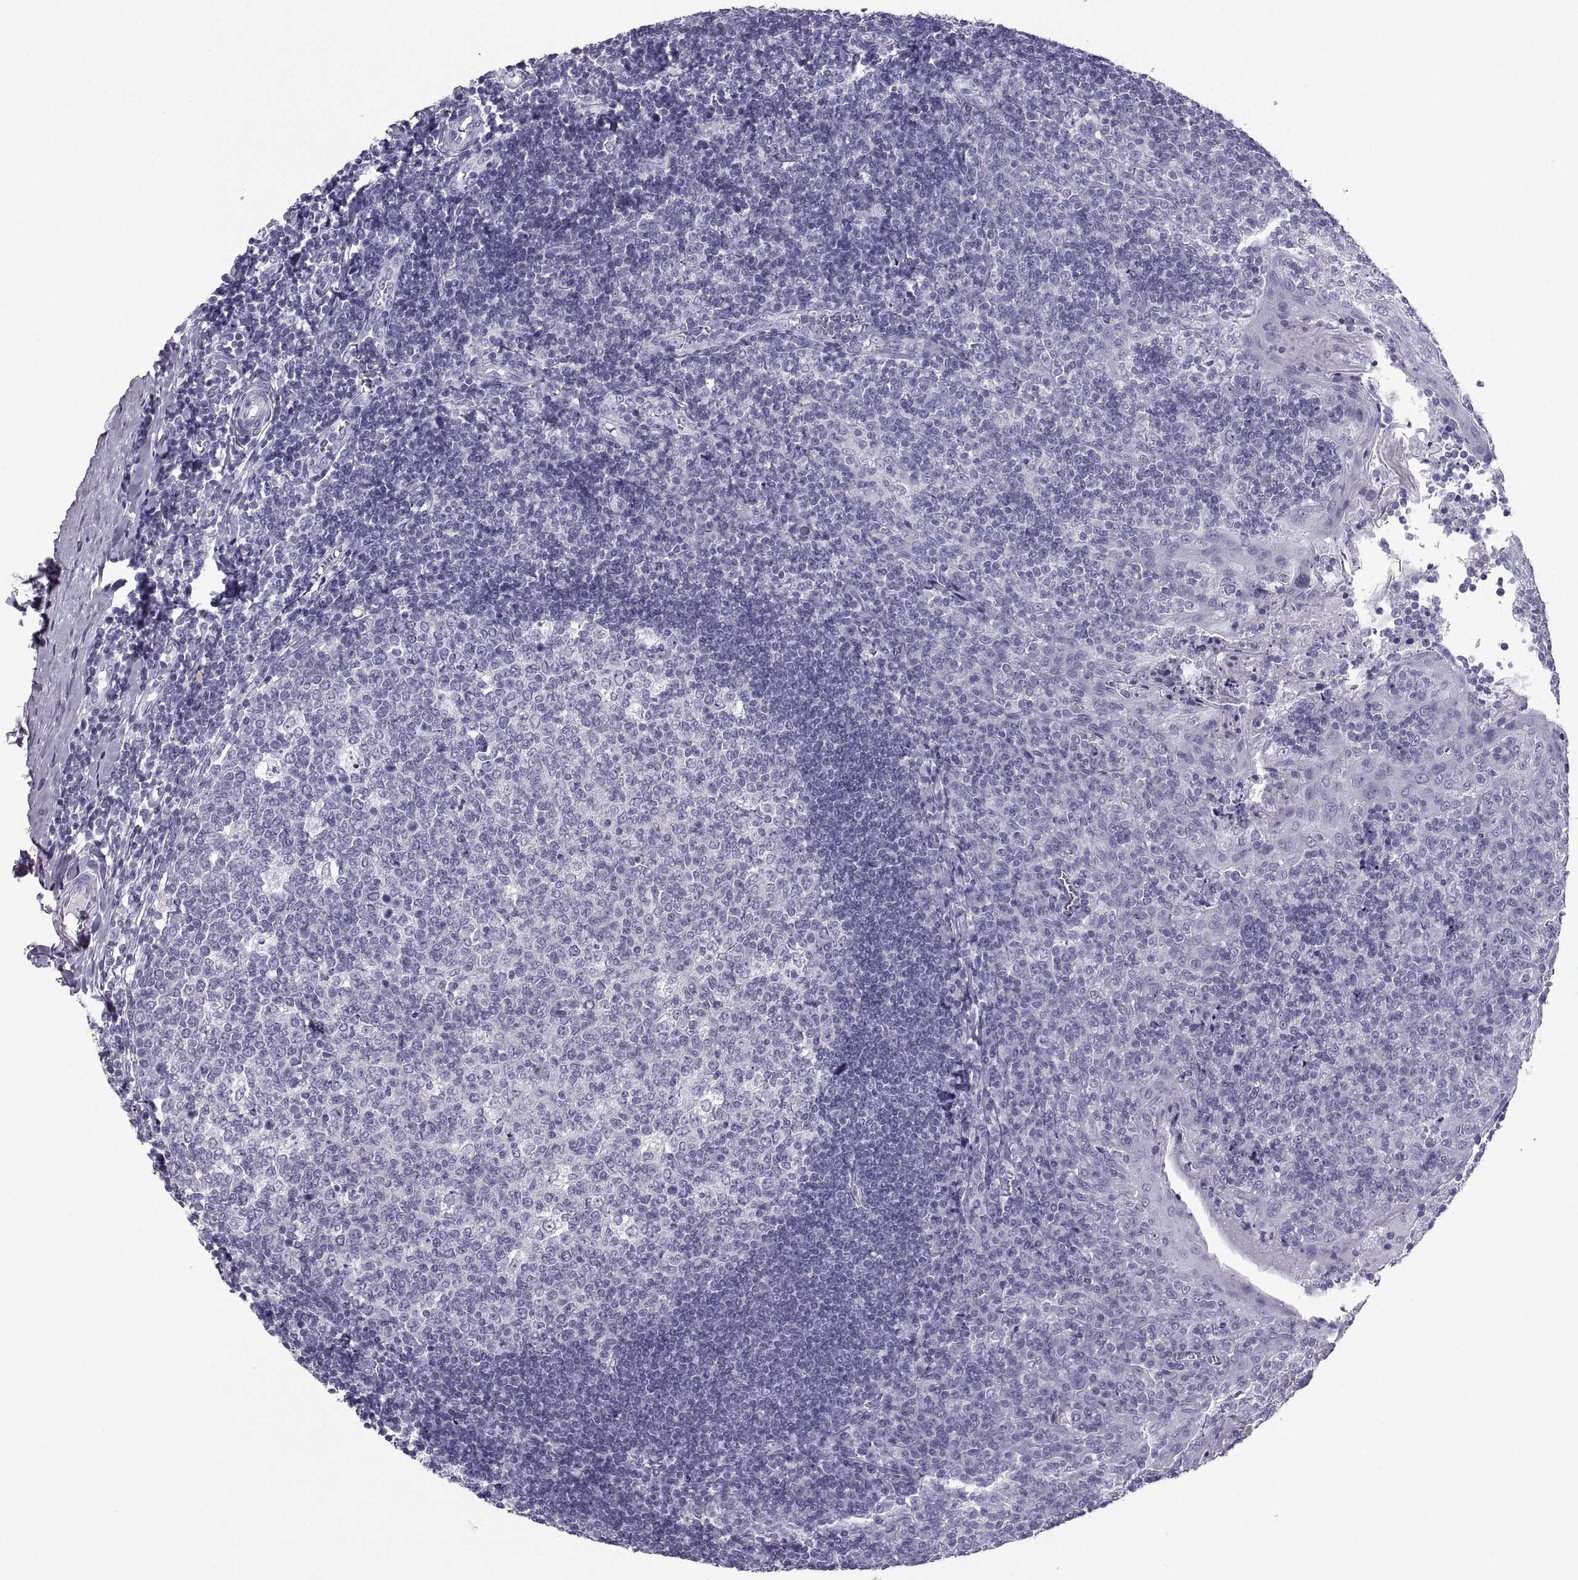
{"staining": {"intensity": "negative", "quantity": "none", "location": "none"}, "tissue": "tonsil", "cell_type": "Germinal center cells", "image_type": "normal", "snomed": [{"axis": "morphology", "description": "Normal tissue, NOS"}, {"axis": "topography", "description": "Tonsil"}], "caption": "Immunohistochemistry (IHC) histopathology image of normal human tonsil stained for a protein (brown), which displays no expression in germinal center cells.", "gene": "PCSK1N", "patient": {"sex": "female", "age": 12}}